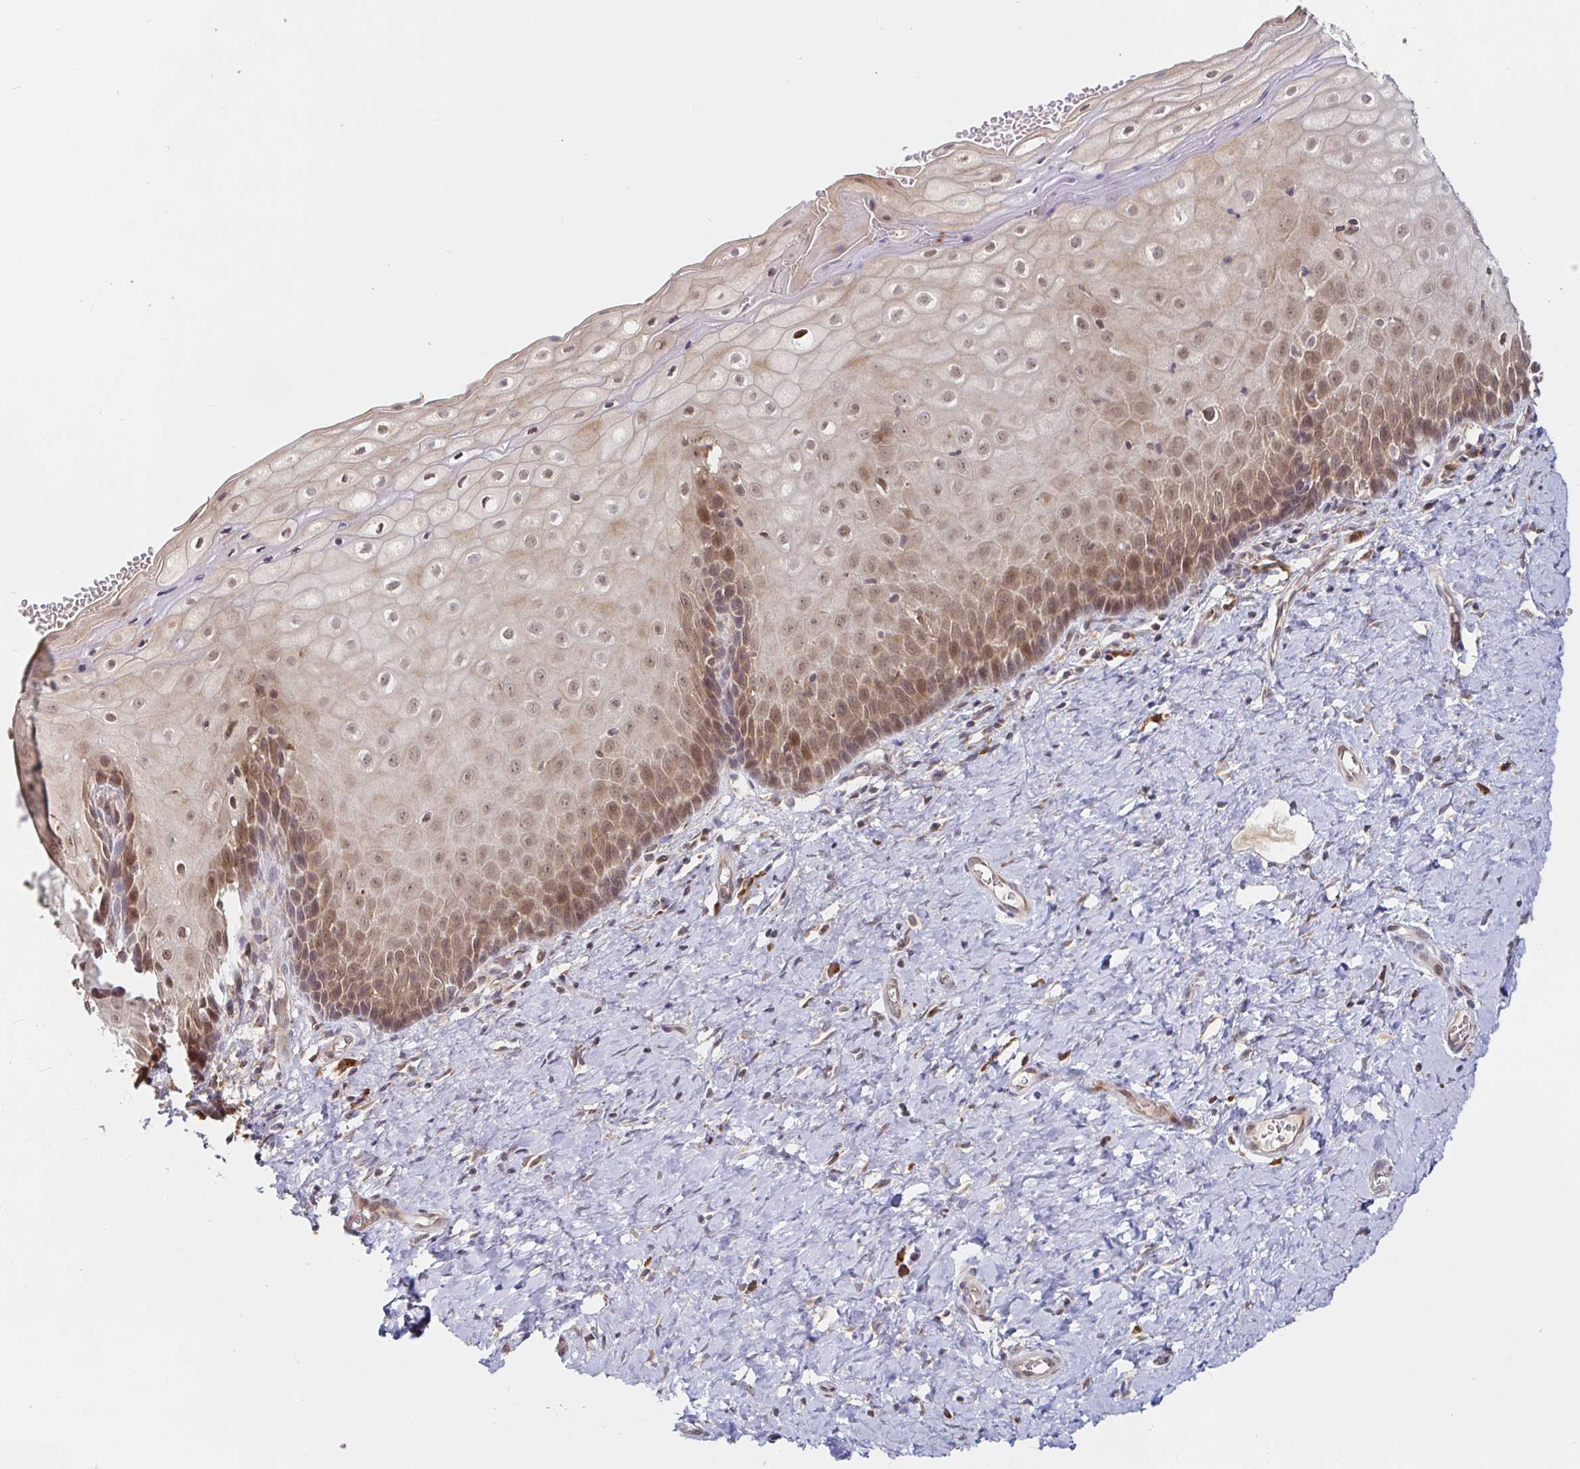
{"staining": {"intensity": "strong", "quantity": ">75%", "location": "cytoplasmic/membranous"}, "tissue": "cervix", "cell_type": "Glandular cells", "image_type": "normal", "snomed": [{"axis": "morphology", "description": "Normal tissue, NOS"}, {"axis": "topography", "description": "Cervix"}], "caption": "Protein expression analysis of unremarkable cervix reveals strong cytoplasmic/membranous staining in about >75% of glandular cells.", "gene": "ALG1L2", "patient": {"sex": "female", "age": 37}}